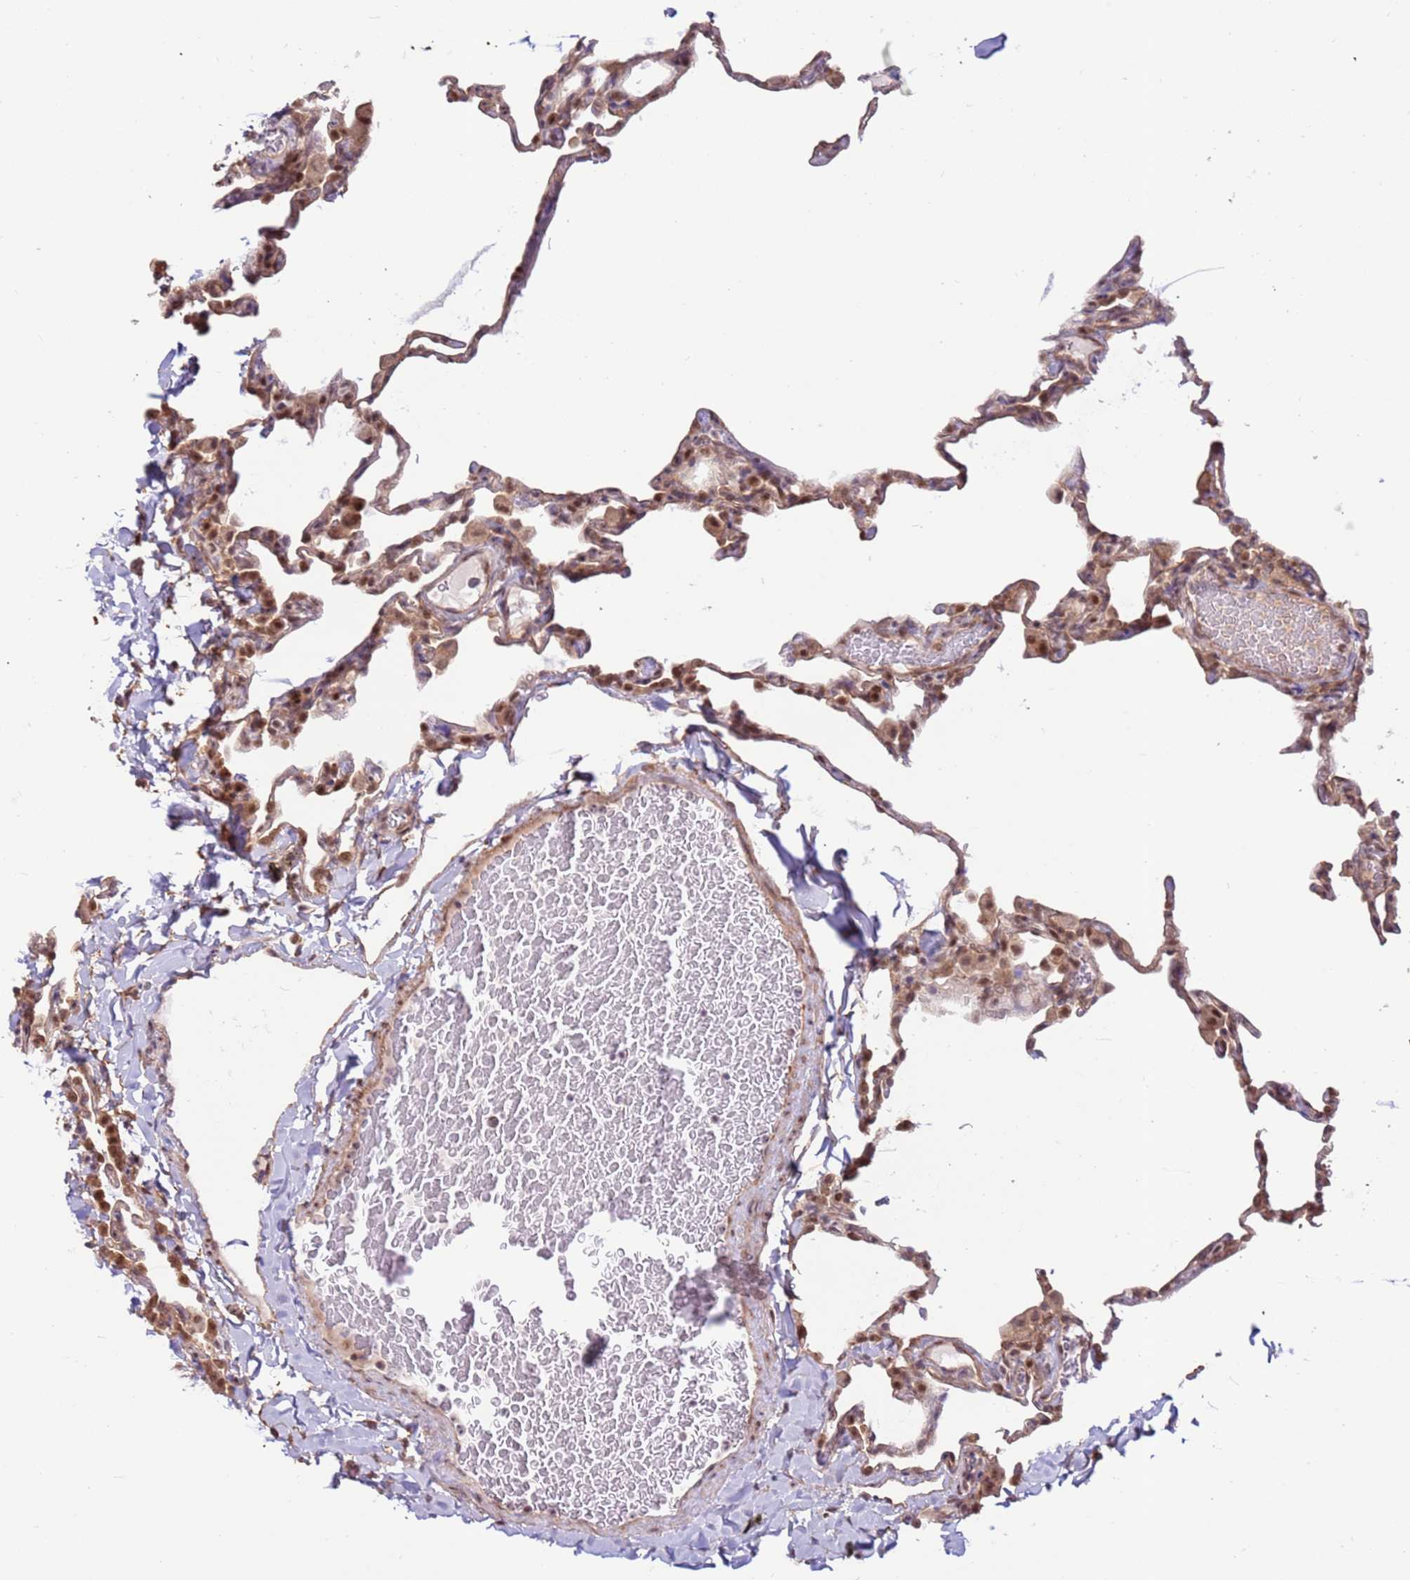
{"staining": {"intensity": "weak", "quantity": ">75%", "location": "cytoplasmic/membranous,nuclear"}, "tissue": "lung", "cell_type": "Alveolar cells", "image_type": "normal", "snomed": [{"axis": "morphology", "description": "Normal tissue, NOS"}, {"axis": "topography", "description": "Lung"}], "caption": "Weak cytoplasmic/membranous,nuclear expression for a protein is seen in about >75% of alveolar cells of normal lung using IHC.", "gene": "DCAF4", "patient": {"sex": "male", "age": 20}}